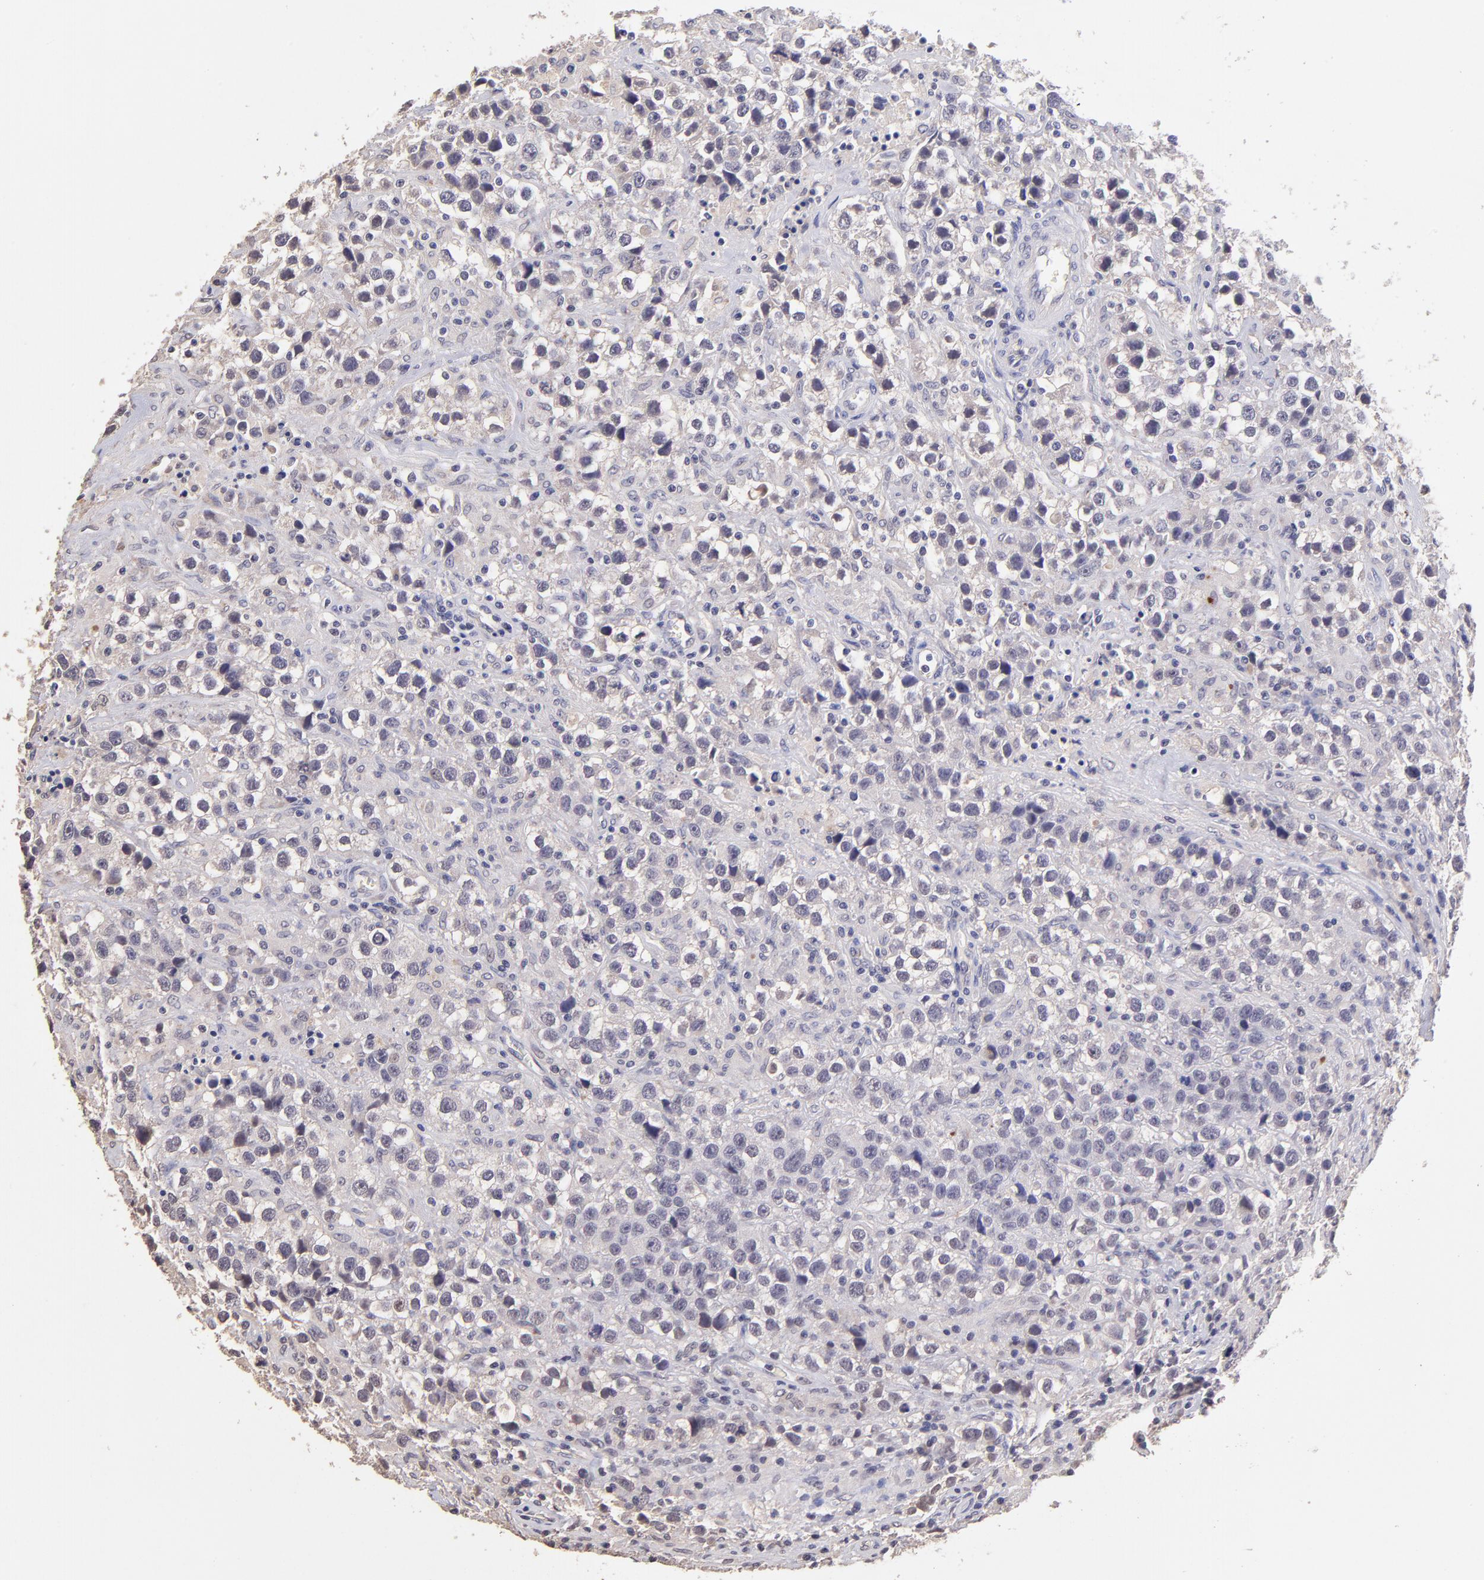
{"staining": {"intensity": "negative", "quantity": "none", "location": "none"}, "tissue": "testis cancer", "cell_type": "Tumor cells", "image_type": "cancer", "snomed": [{"axis": "morphology", "description": "Seminoma, NOS"}, {"axis": "topography", "description": "Testis"}], "caption": "Tumor cells are negative for protein expression in human testis cancer (seminoma).", "gene": "RNASEL", "patient": {"sex": "male", "age": 43}}